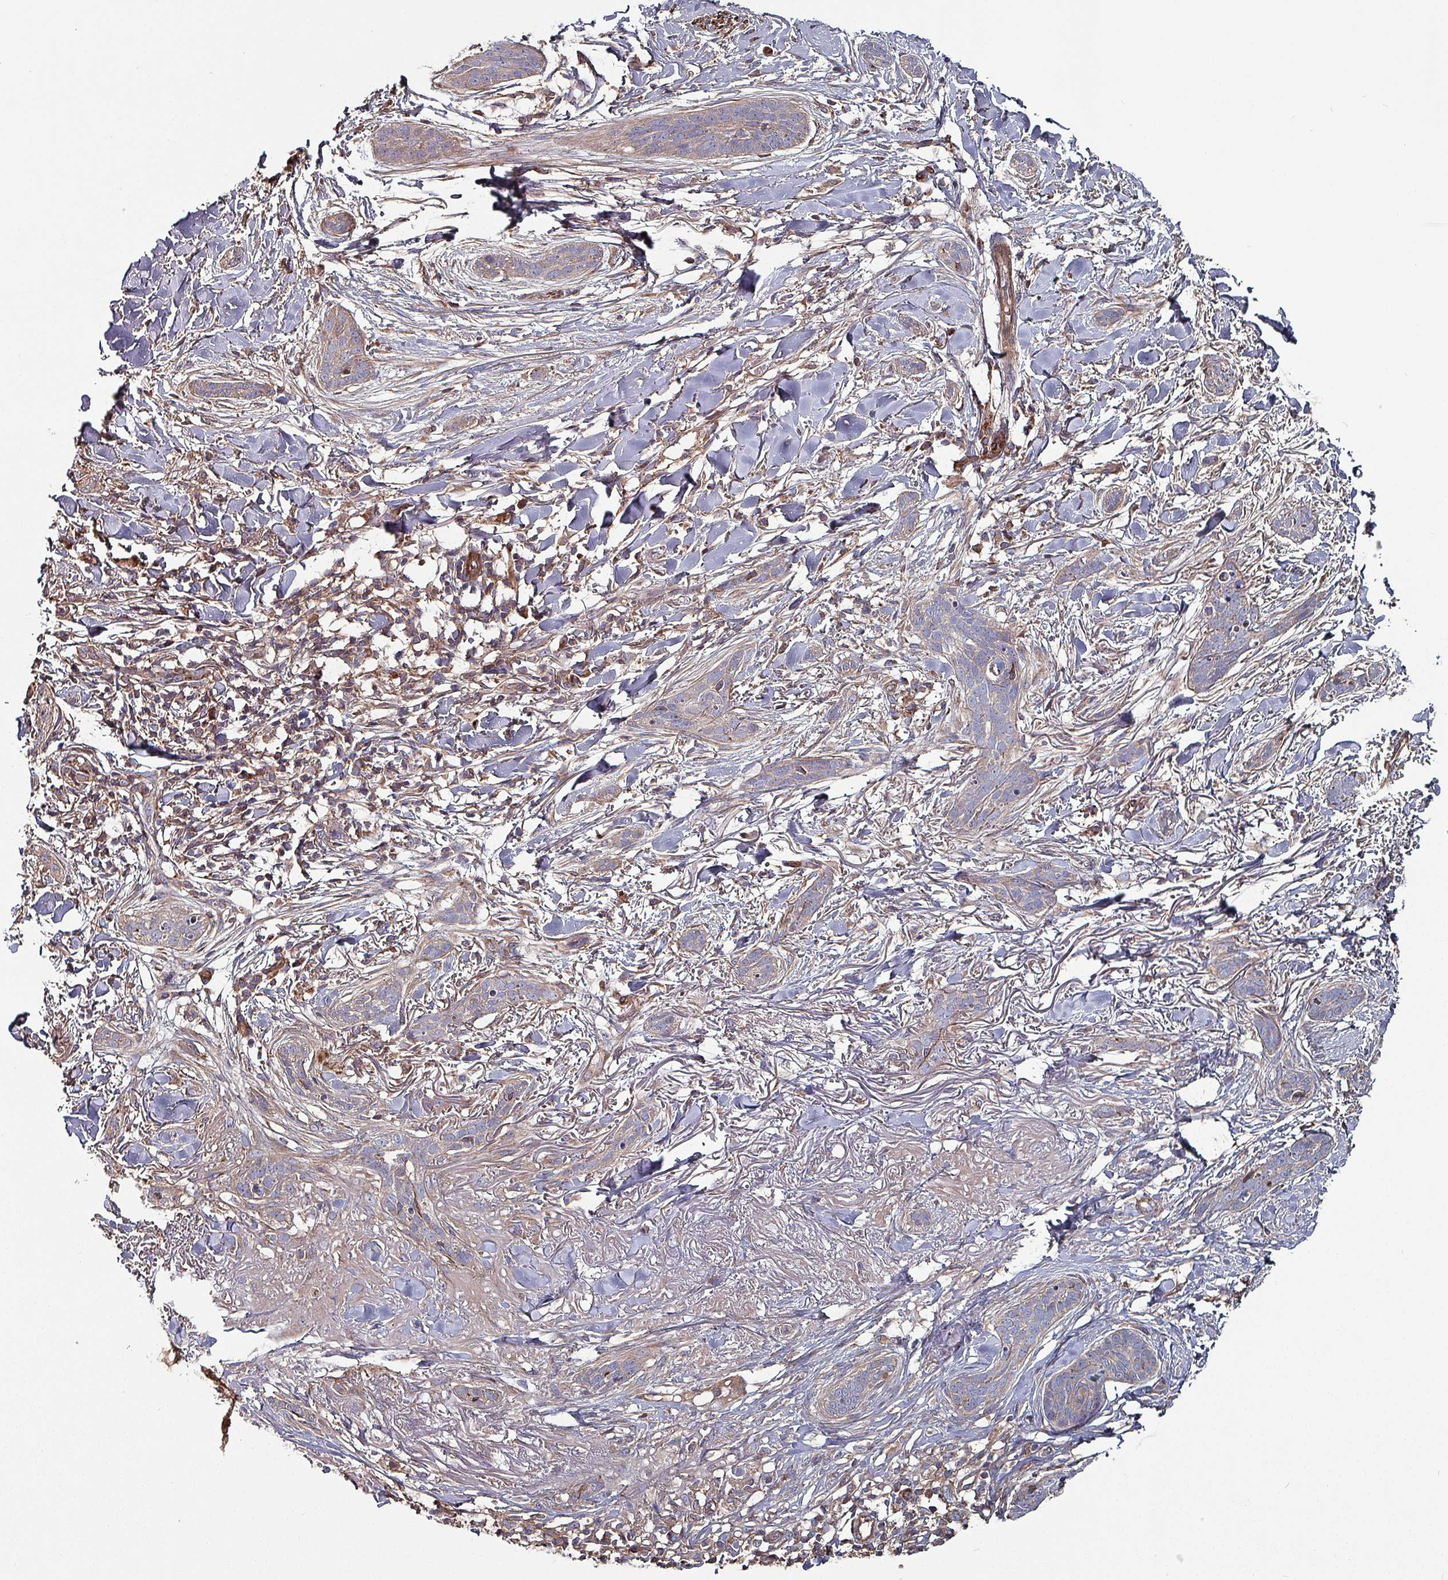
{"staining": {"intensity": "negative", "quantity": "none", "location": "none"}, "tissue": "skin cancer", "cell_type": "Tumor cells", "image_type": "cancer", "snomed": [{"axis": "morphology", "description": "Basal cell carcinoma"}, {"axis": "topography", "description": "Skin"}], "caption": "DAB (3,3'-diaminobenzidine) immunohistochemical staining of human skin cancer (basal cell carcinoma) reveals no significant expression in tumor cells.", "gene": "ANO10", "patient": {"sex": "male", "age": 52}}